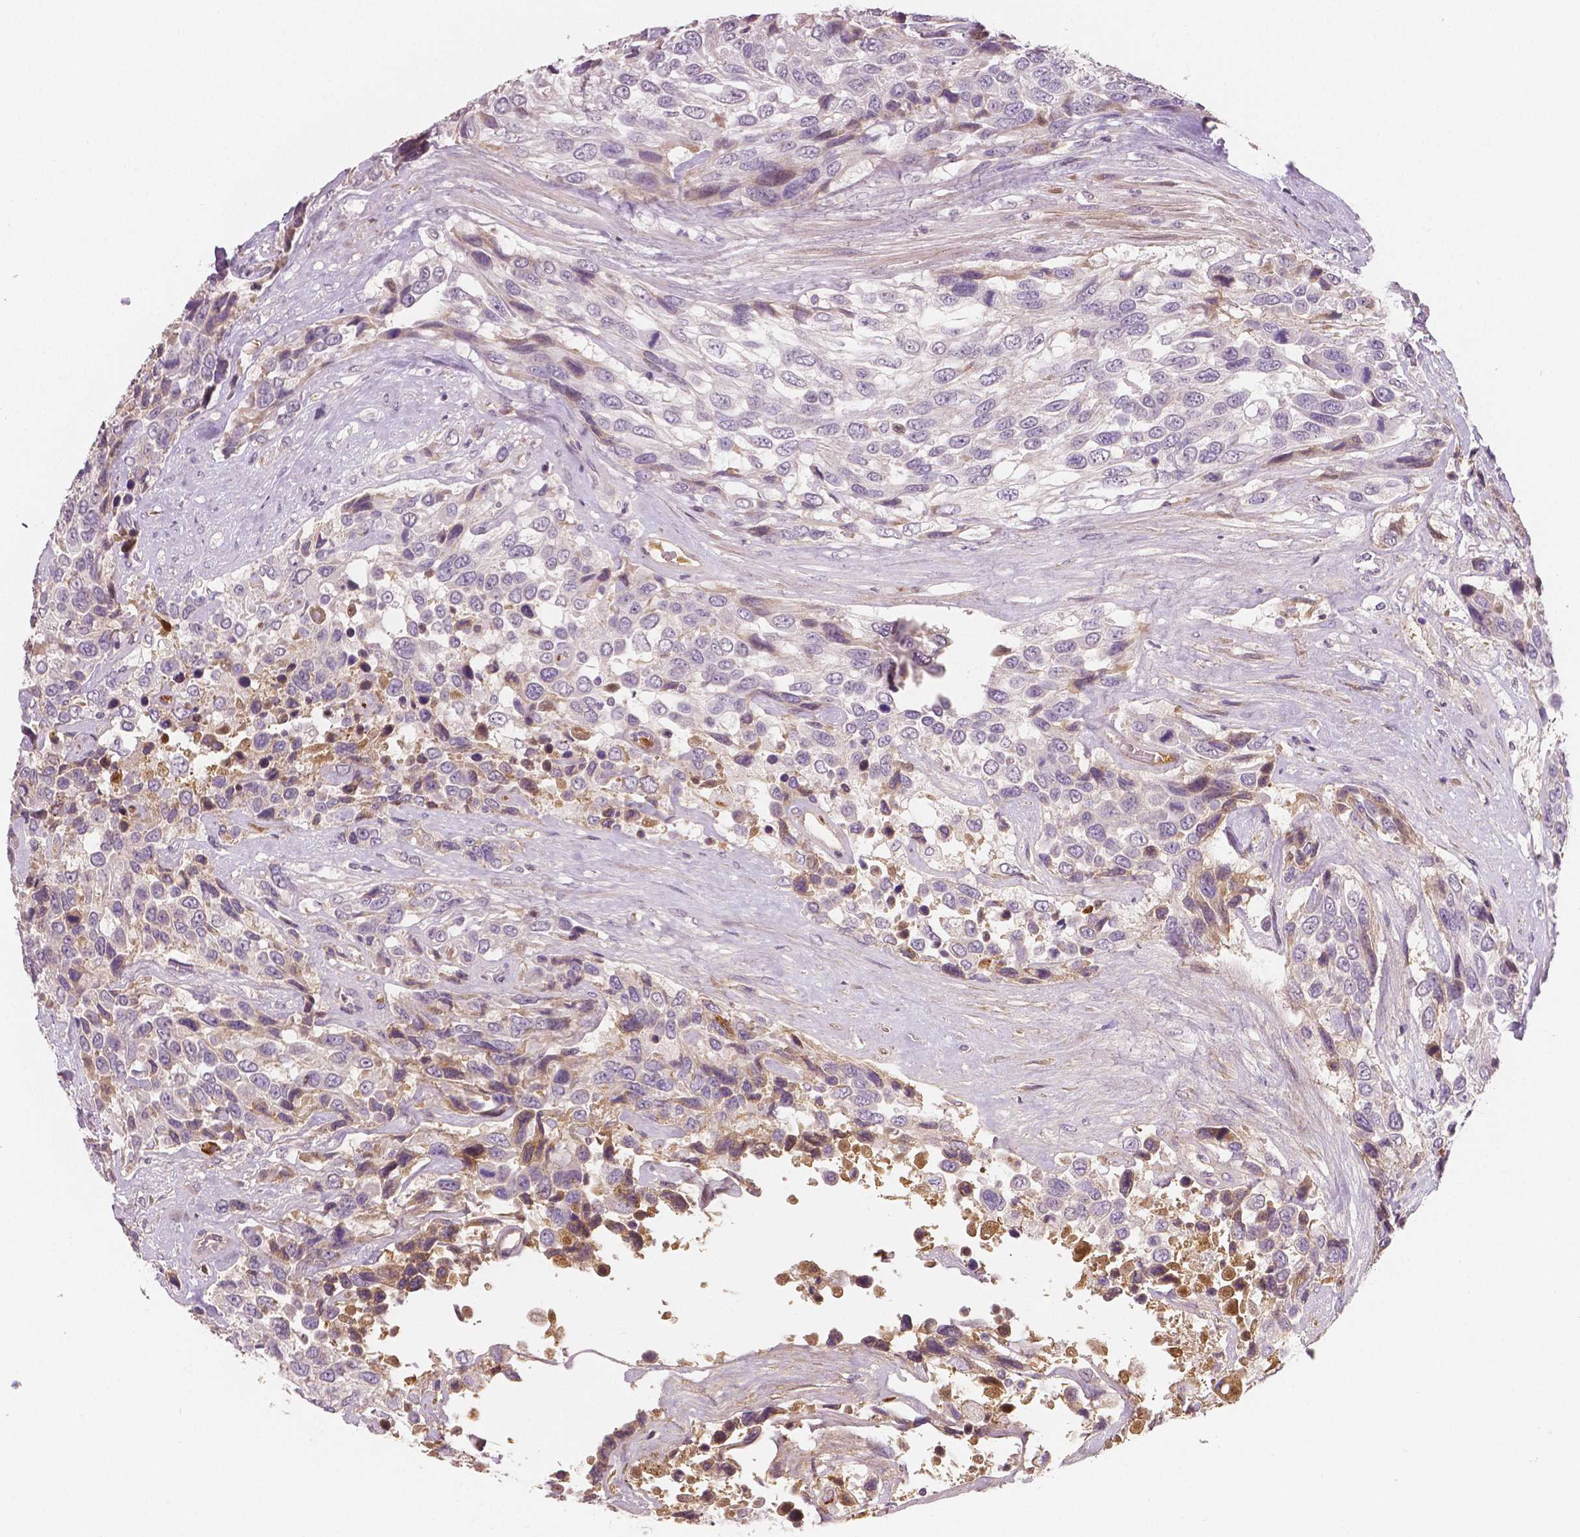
{"staining": {"intensity": "weak", "quantity": "<25%", "location": "cytoplasmic/membranous"}, "tissue": "urothelial cancer", "cell_type": "Tumor cells", "image_type": "cancer", "snomed": [{"axis": "morphology", "description": "Urothelial carcinoma, High grade"}, {"axis": "topography", "description": "Urinary bladder"}], "caption": "Tumor cells show no significant protein expression in urothelial cancer.", "gene": "APOA4", "patient": {"sex": "female", "age": 70}}